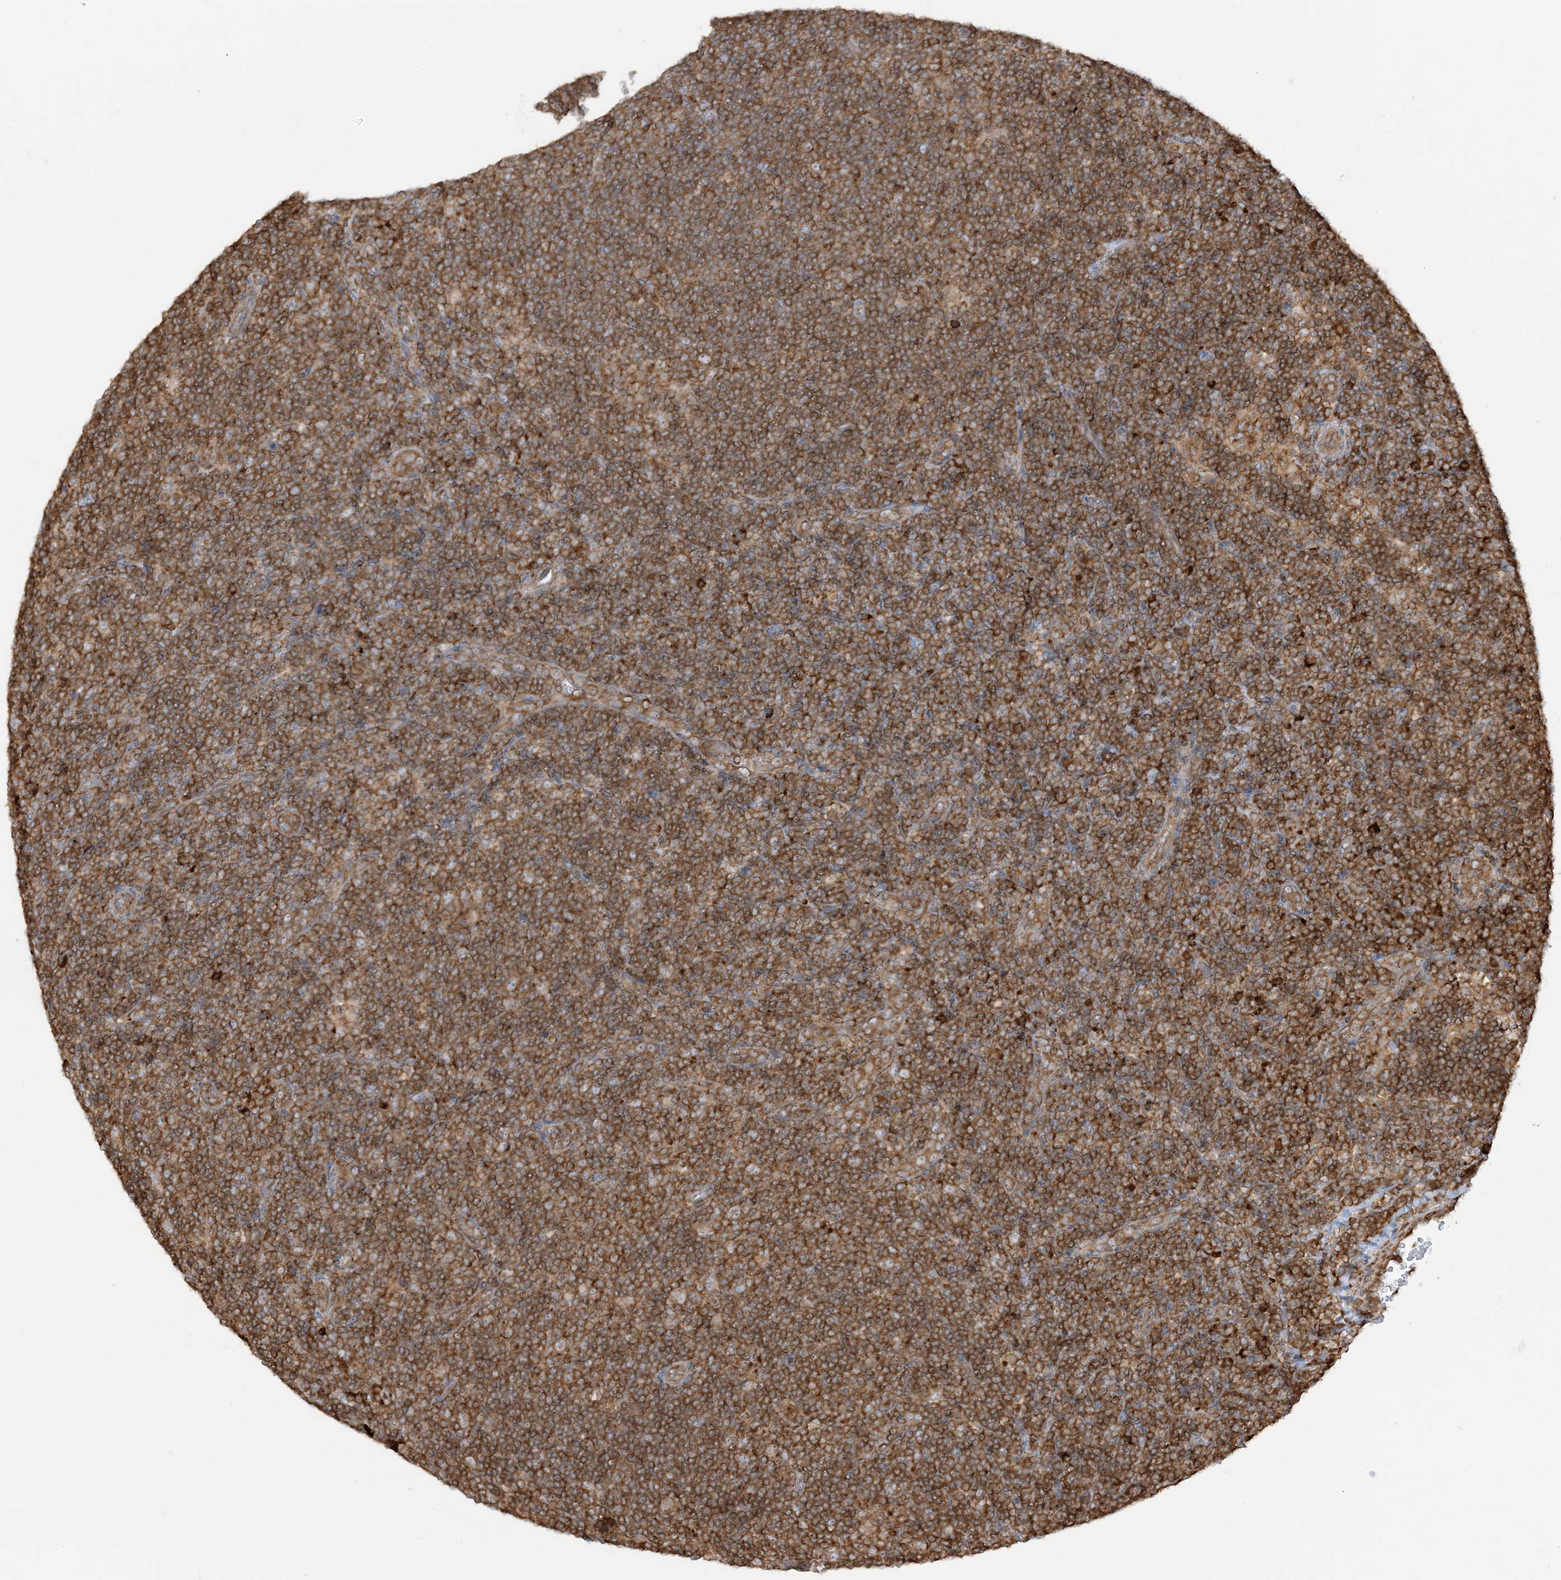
{"staining": {"intensity": "moderate", "quantity": ">75%", "location": "cytoplasmic/membranous"}, "tissue": "lymphoma", "cell_type": "Tumor cells", "image_type": "cancer", "snomed": [{"axis": "morphology", "description": "Hodgkin's disease, NOS"}, {"axis": "topography", "description": "Lymph node"}], "caption": "Hodgkin's disease was stained to show a protein in brown. There is medium levels of moderate cytoplasmic/membranous staining in about >75% of tumor cells.", "gene": "SRP72", "patient": {"sex": "female", "age": 57}}